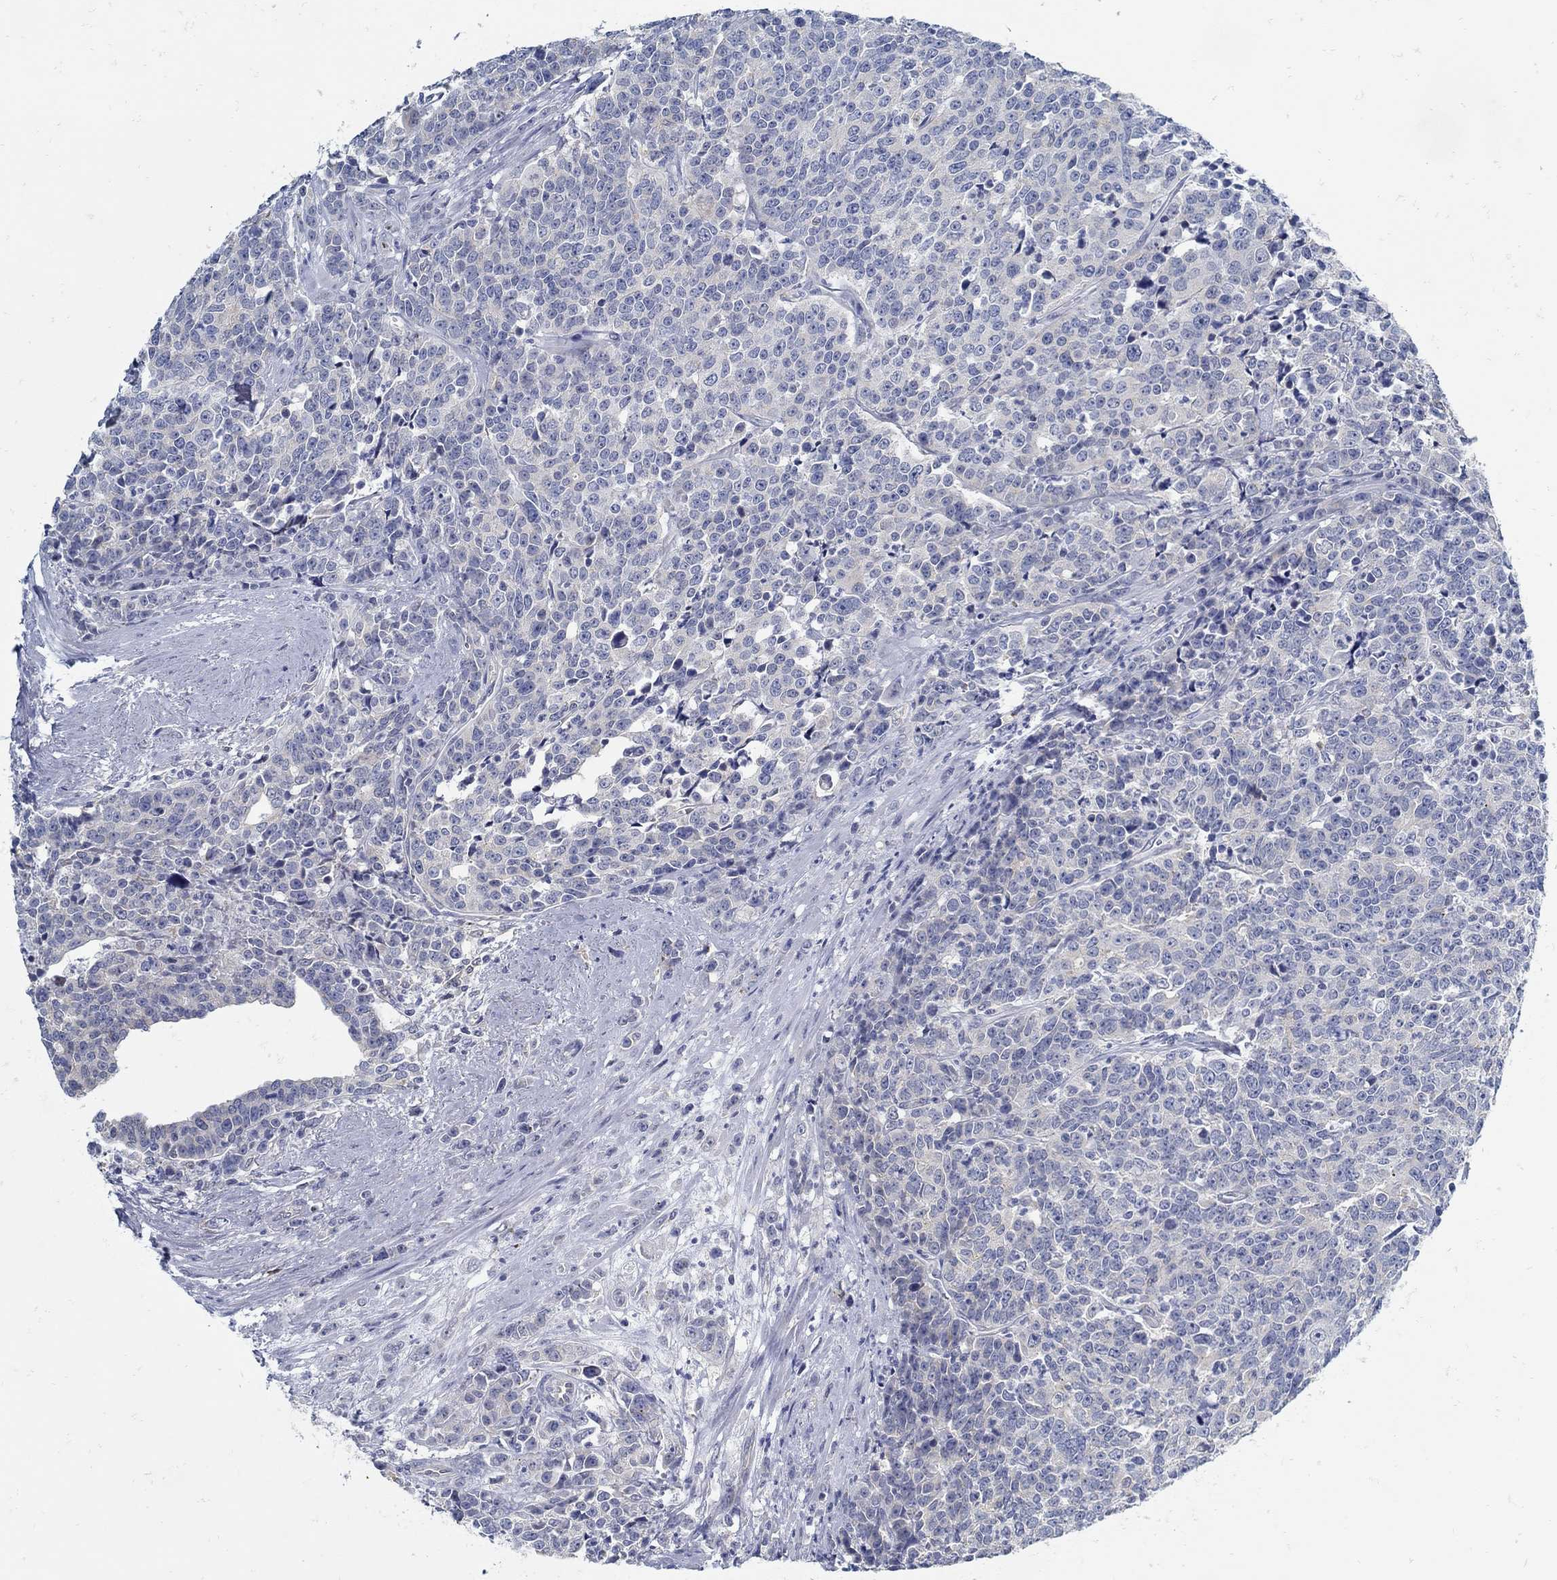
{"staining": {"intensity": "negative", "quantity": "none", "location": "none"}, "tissue": "prostate cancer", "cell_type": "Tumor cells", "image_type": "cancer", "snomed": [{"axis": "morphology", "description": "Adenocarcinoma, NOS"}, {"axis": "topography", "description": "Prostate"}], "caption": "Immunohistochemistry (IHC) photomicrograph of neoplastic tissue: adenocarcinoma (prostate) stained with DAB exhibits no significant protein staining in tumor cells.", "gene": "ZFAND4", "patient": {"sex": "male", "age": 67}}